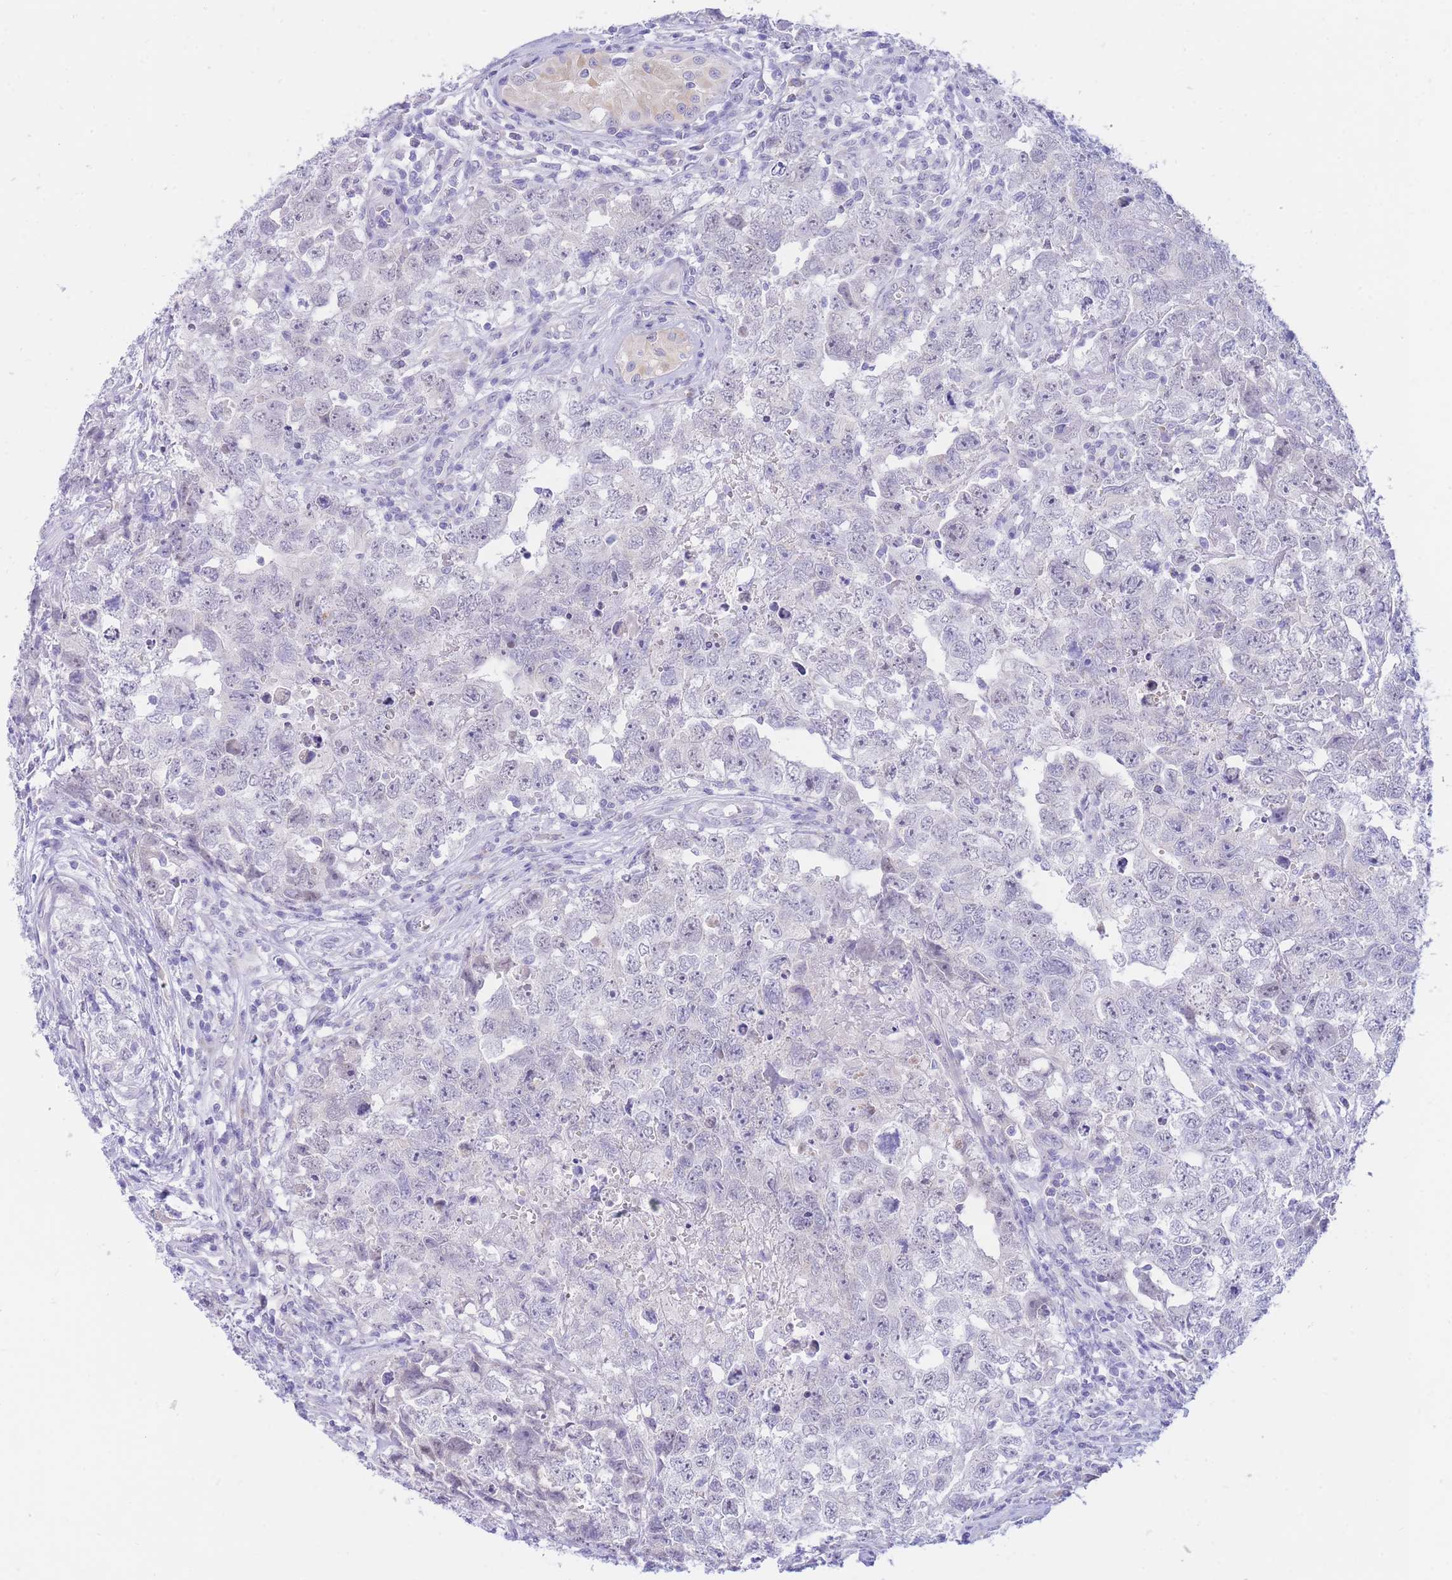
{"staining": {"intensity": "negative", "quantity": "none", "location": "none"}, "tissue": "testis cancer", "cell_type": "Tumor cells", "image_type": "cancer", "snomed": [{"axis": "morphology", "description": "Carcinoma, Embryonal, NOS"}, {"axis": "topography", "description": "Testis"}], "caption": "Immunohistochemistry image of neoplastic tissue: testis cancer (embryonal carcinoma) stained with DAB (3,3'-diaminobenzidine) displays no significant protein positivity in tumor cells.", "gene": "SSUH2", "patient": {"sex": "male", "age": 22}}